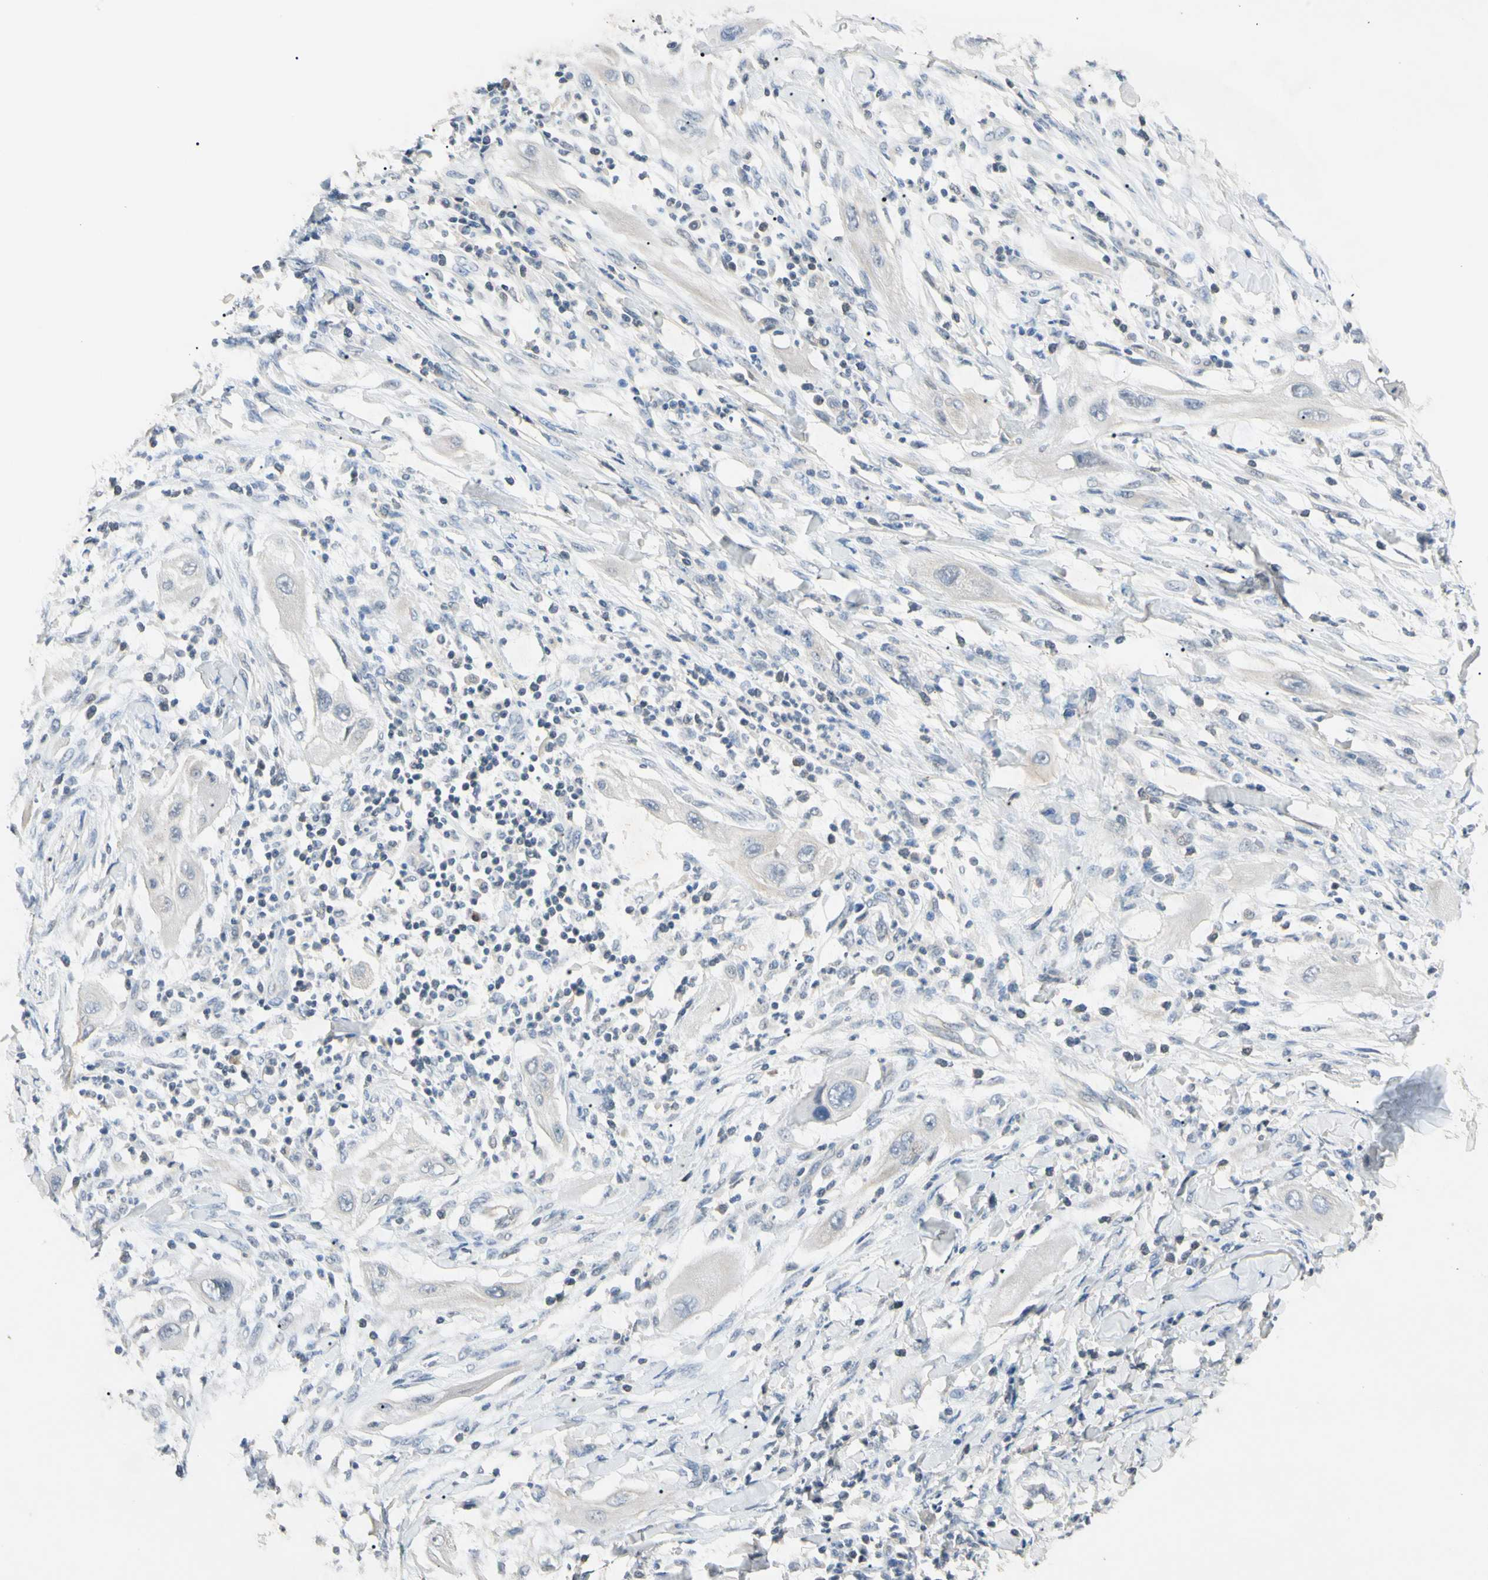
{"staining": {"intensity": "negative", "quantity": "none", "location": "none"}, "tissue": "lung cancer", "cell_type": "Tumor cells", "image_type": "cancer", "snomed": [{"axis": "morphology", "description": "Squamous cell carcinoma, NOS"}, {"axis": "topography", "description": "Lung"}], "caption": "Tumor cells show no significant protein expression in lung cancer.", "gene": "PRSS21", "patient": {"sex": "female", "age": 47}}